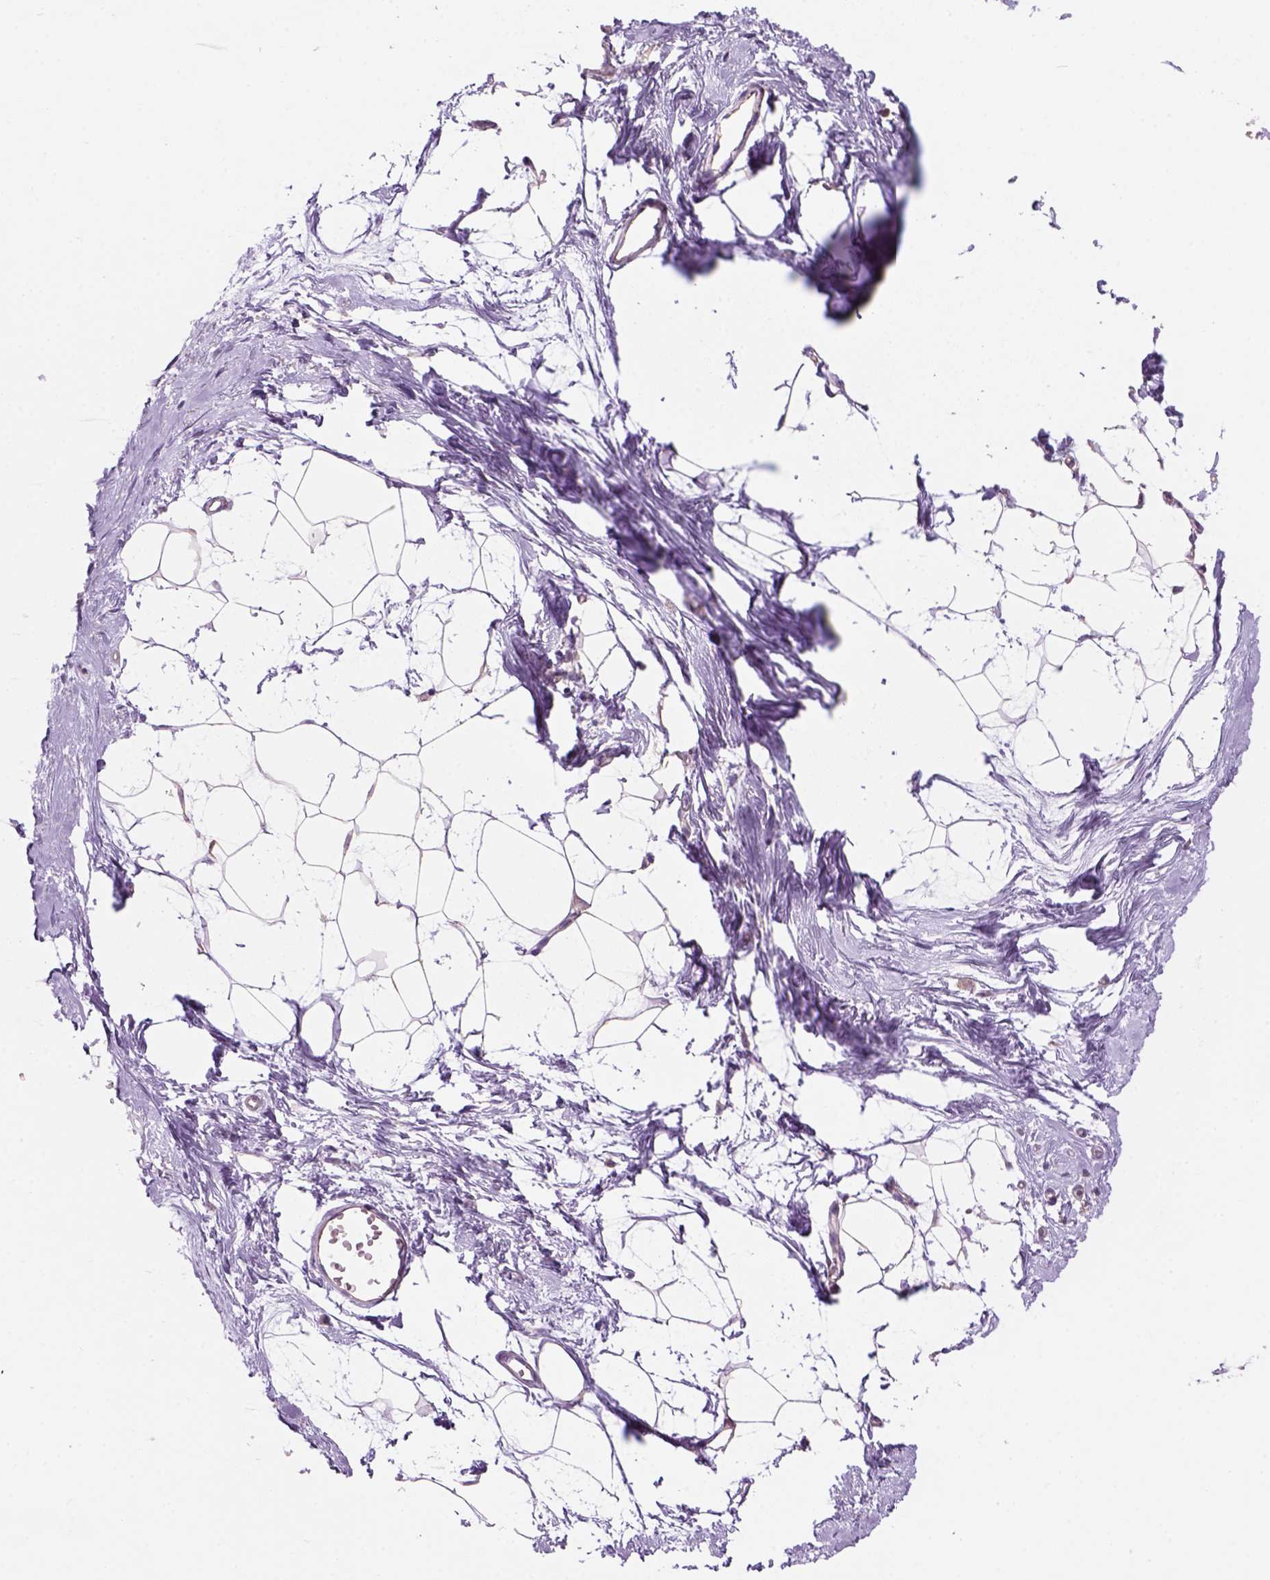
{"staining": {"intensity": "weak", "quantity": "<25%", "location": "cytoplasmic/membranous"}, "tissue": "breast", "cell_type": "Adipocytes", "image_type": "normal", "snomed": [{"axis": "morphology", "description": "Normal tissue, NOS"}, {"axis": "topography", "description": "Breast"}], "caption": "Immunohistochemical staining of normal human breast exhibits no significant positivity in adipocytes. Nuclei are stained in blue.", "gene": "CD84", "patient": {"sex": "female", "age": 45}}